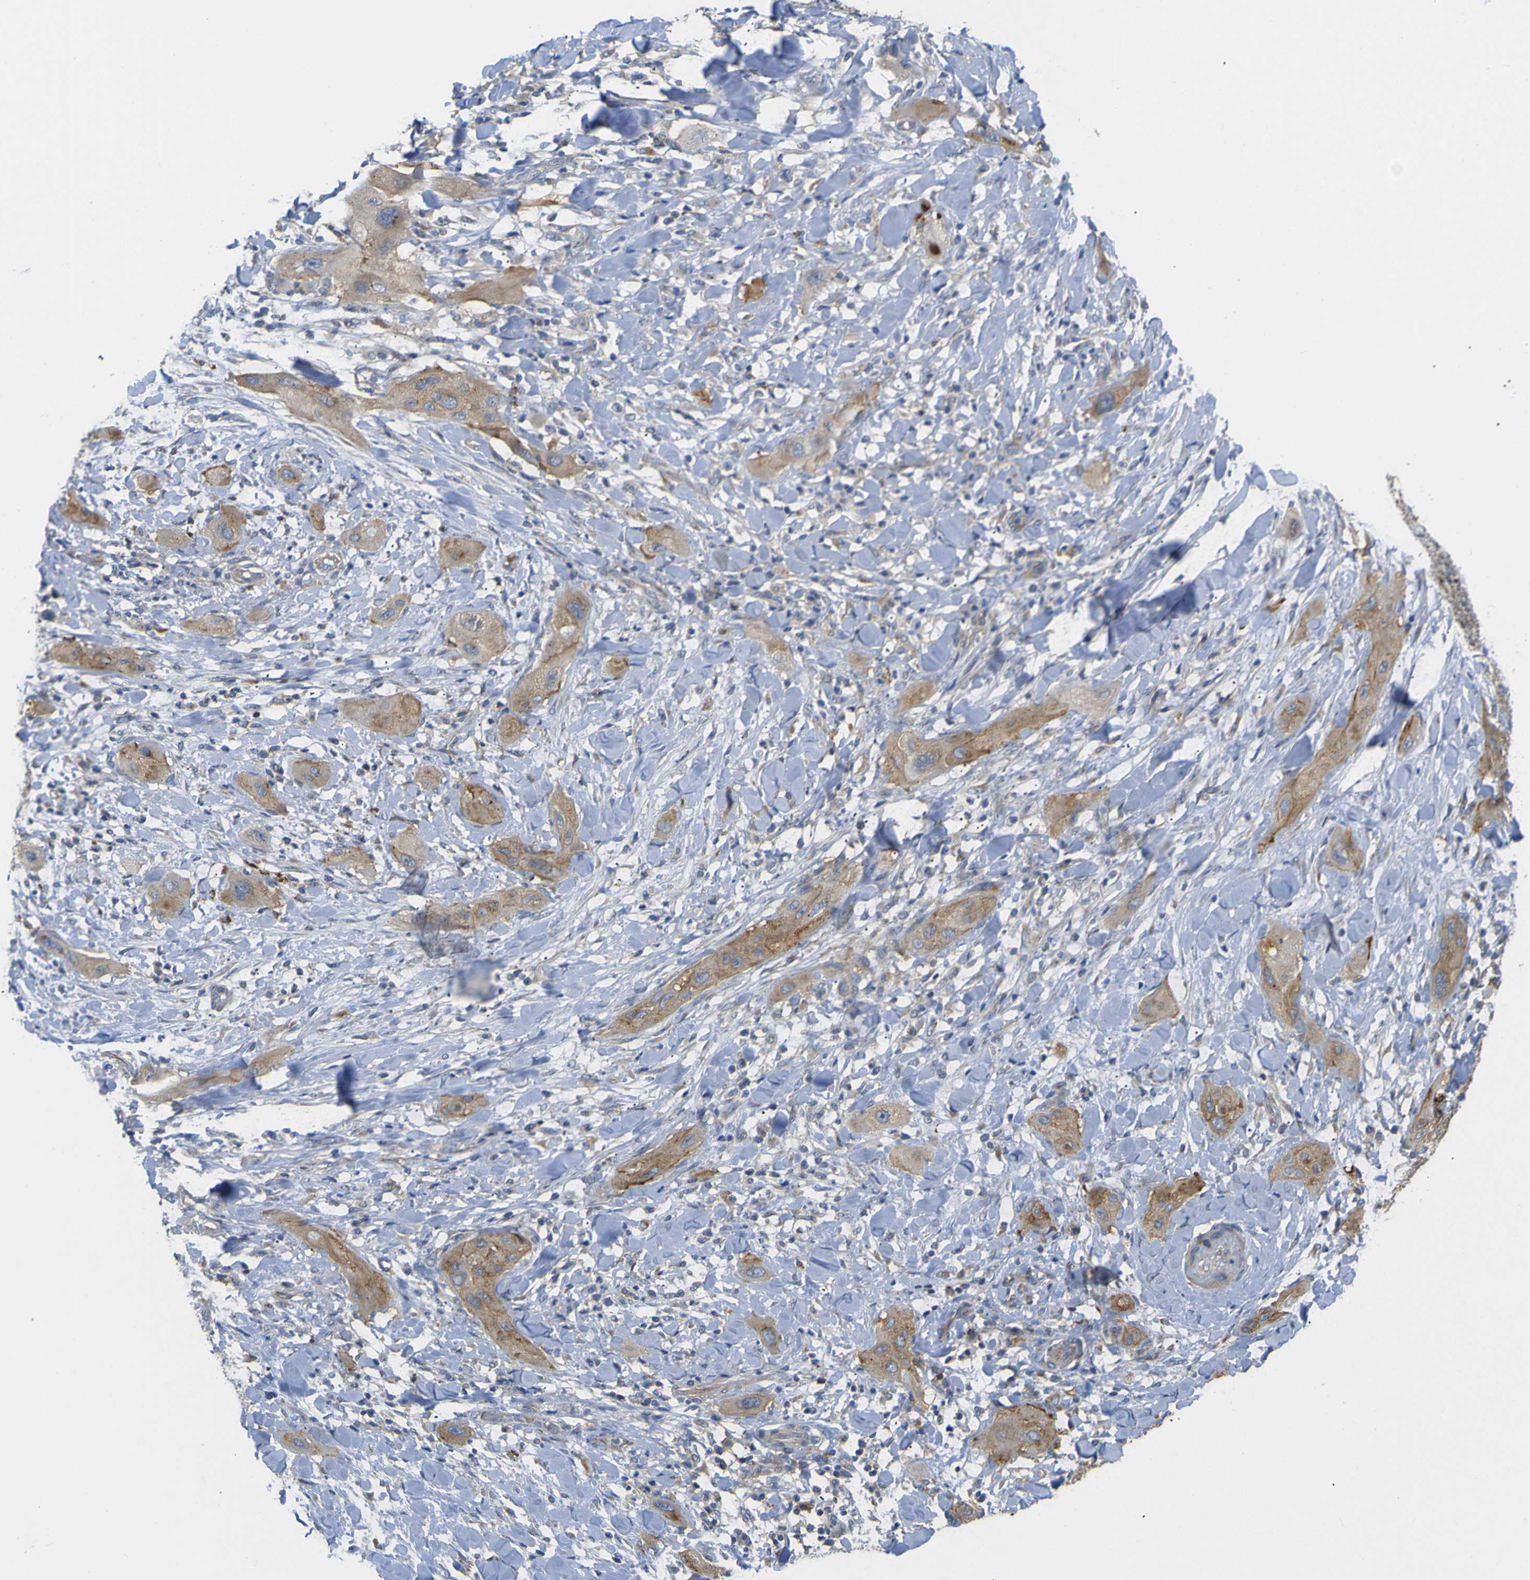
{"staining": {"intensity": "moderate", "quantity": ">75%", "location": "cytoplasmic/membranous"}, "tissue": "lung cancer", "cell_type": "Tumor cells", "image_type": "cancer", "snomed": [{"axis": "morphology", "description": "Squamous cell carcinoma, NOS"}, {"axis": "topography", "description": "Lung"}], "caption": "An image of human lung squamous cell carcinoma stained for a protein exhibits moderate cytoplasmic/membranous brown staining in tumor cells. (DAB IHC with brightfield microscopy, high magnification).", "gene": "SYPL1", "patient": {"sex": "female", "age": 47}}